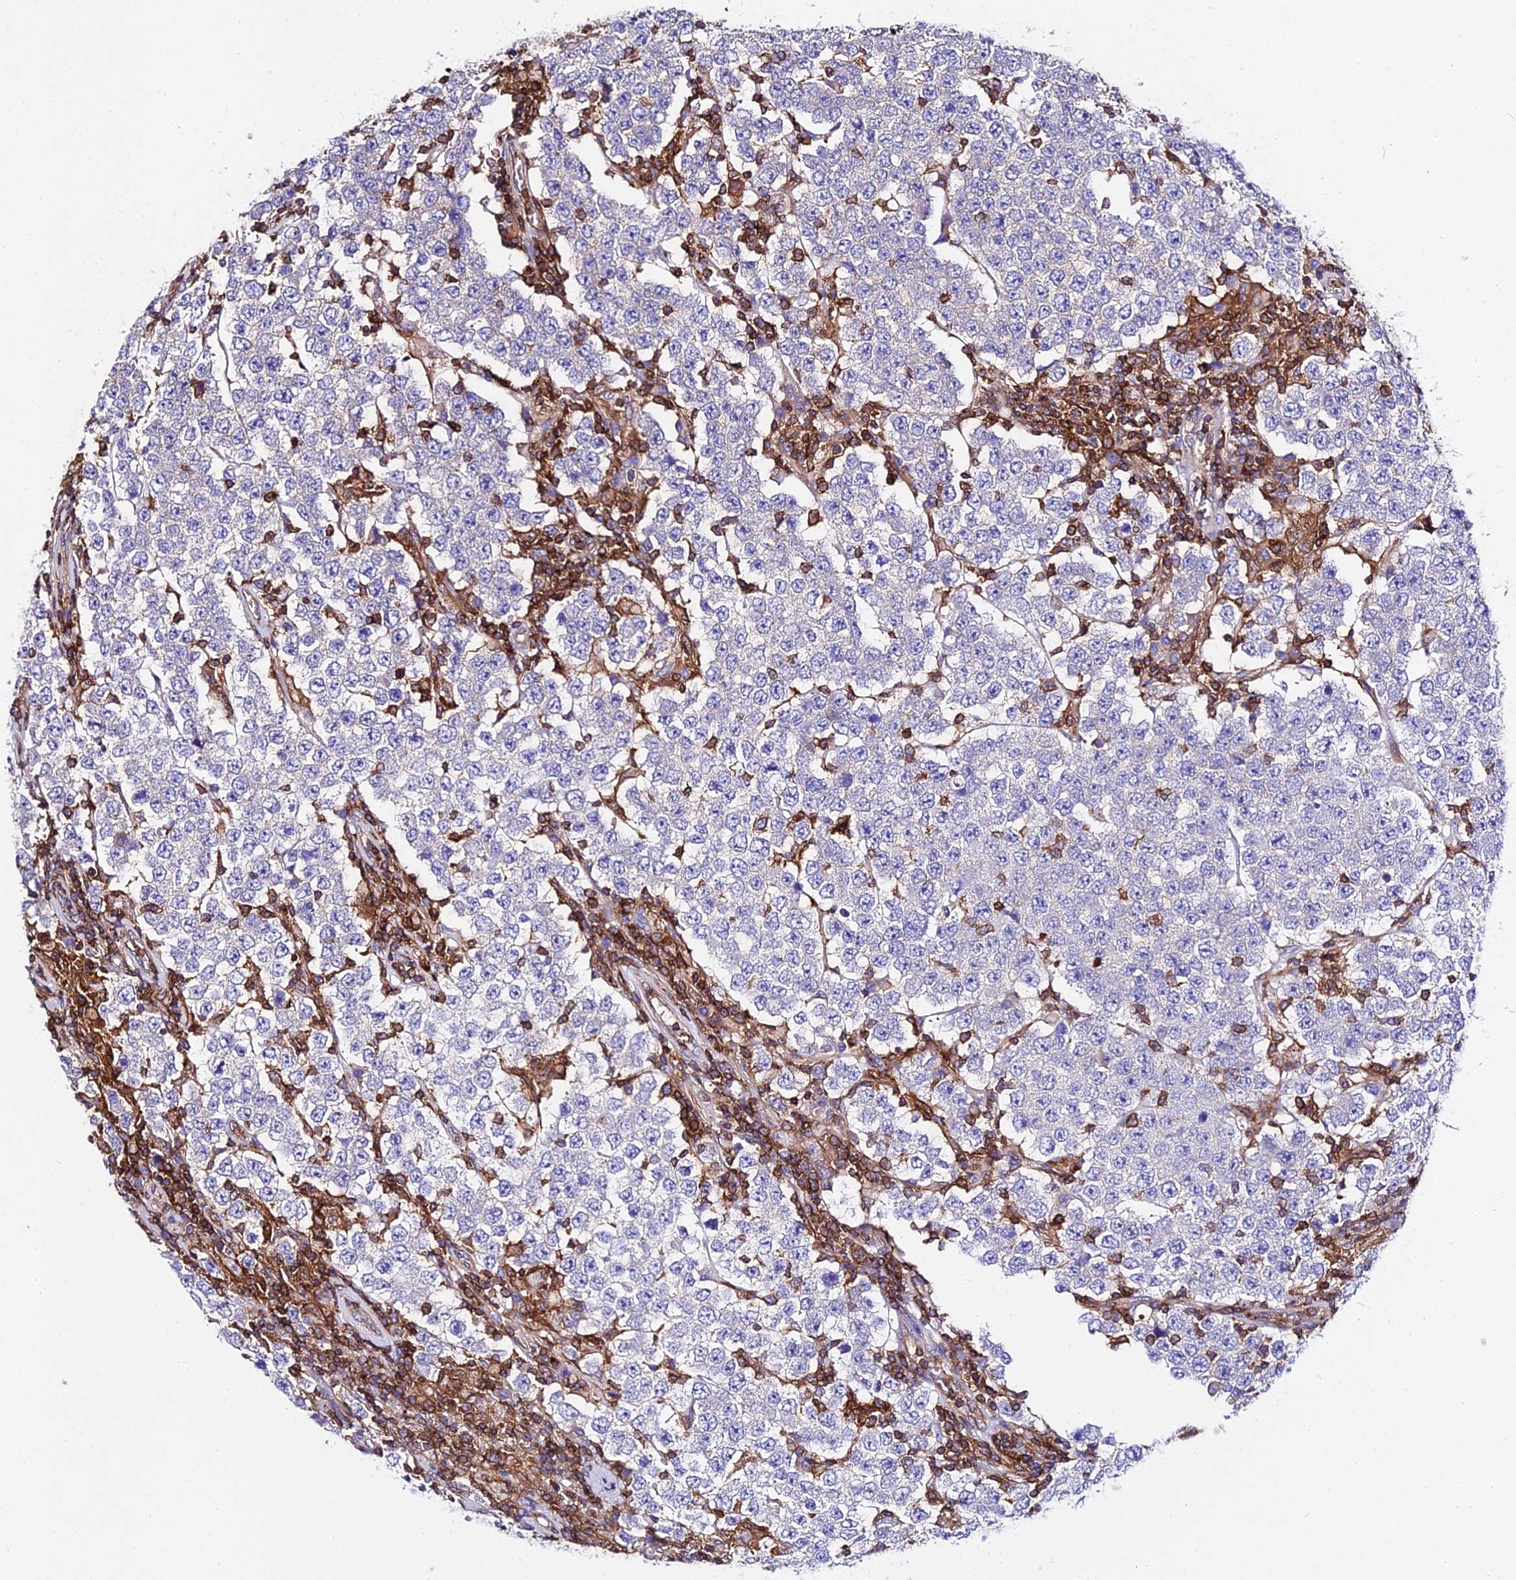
{"staining": {"intensity": "negative", "quantity": "none", "location": "none"}, "tissue": "testis cancer", "cell_type": "Tumor cells", "image_type": "cancer", "snomed": [{"axis": "morphology", "description": "Normal tissue, NOS"}, {"axis": "morphology", "description": "Urothelial carcinoma, High grade"}, {"axis": "morphology", "description": "Seminoma, NOS"}, {"axis": "morphology", "description": "Carcinoma, Embryonal, NOS"}, {"axis": "topography", "description": "Urinary bladder"}, {"axis": "topography", "description": "Testis"}], "caption": "Tumor cells show no significant protein staining in testis cancer.", "gene": "CSRP1", "patient": {"sex": "male", "age": 41}}